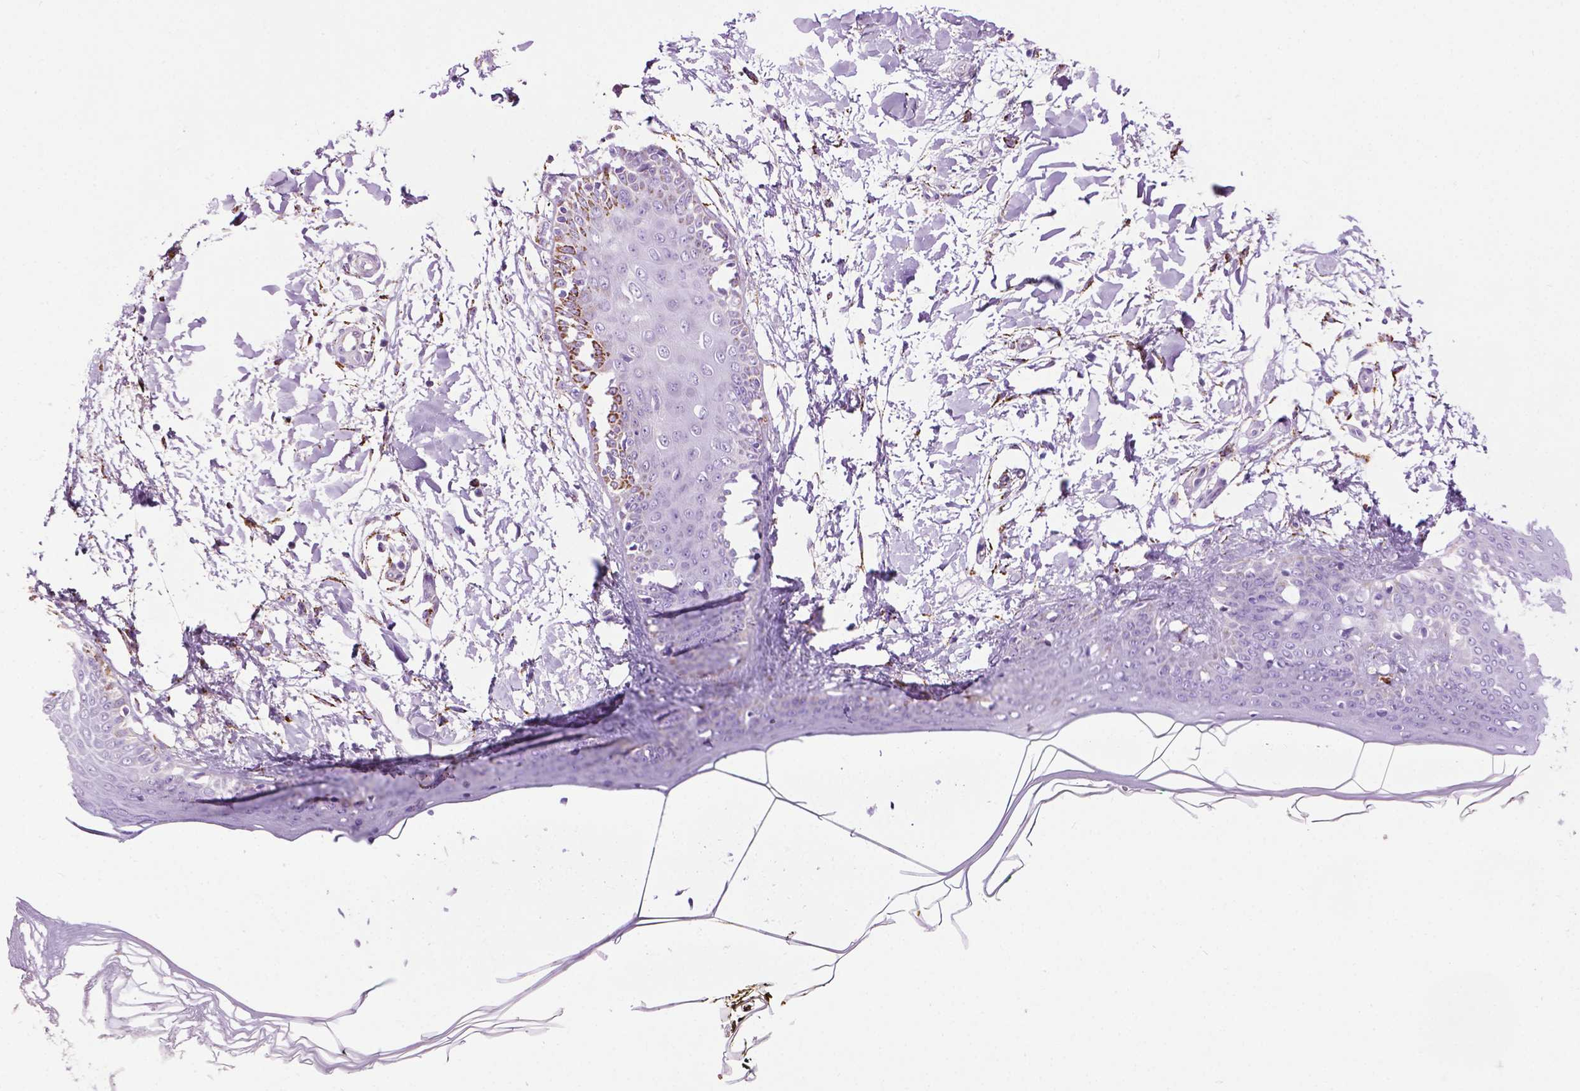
{"staining": {"intensity": "negative", "quantity": "none", "location": "none"}, "tissue": "skin", "cell_type": "Fibroblasts", "image_type": "normal", "snomed": [{"axis": "morphology", "description": "Normal tissue, NOS"}, {"axis": "topography", "description": "Skin"}], "caption": "An IHC micrograph of normal skin is shown. There is no staining in fibroblasts of skin.", "gene": "TMEM132E", "patient": {"sex": "female", "age": 34}}